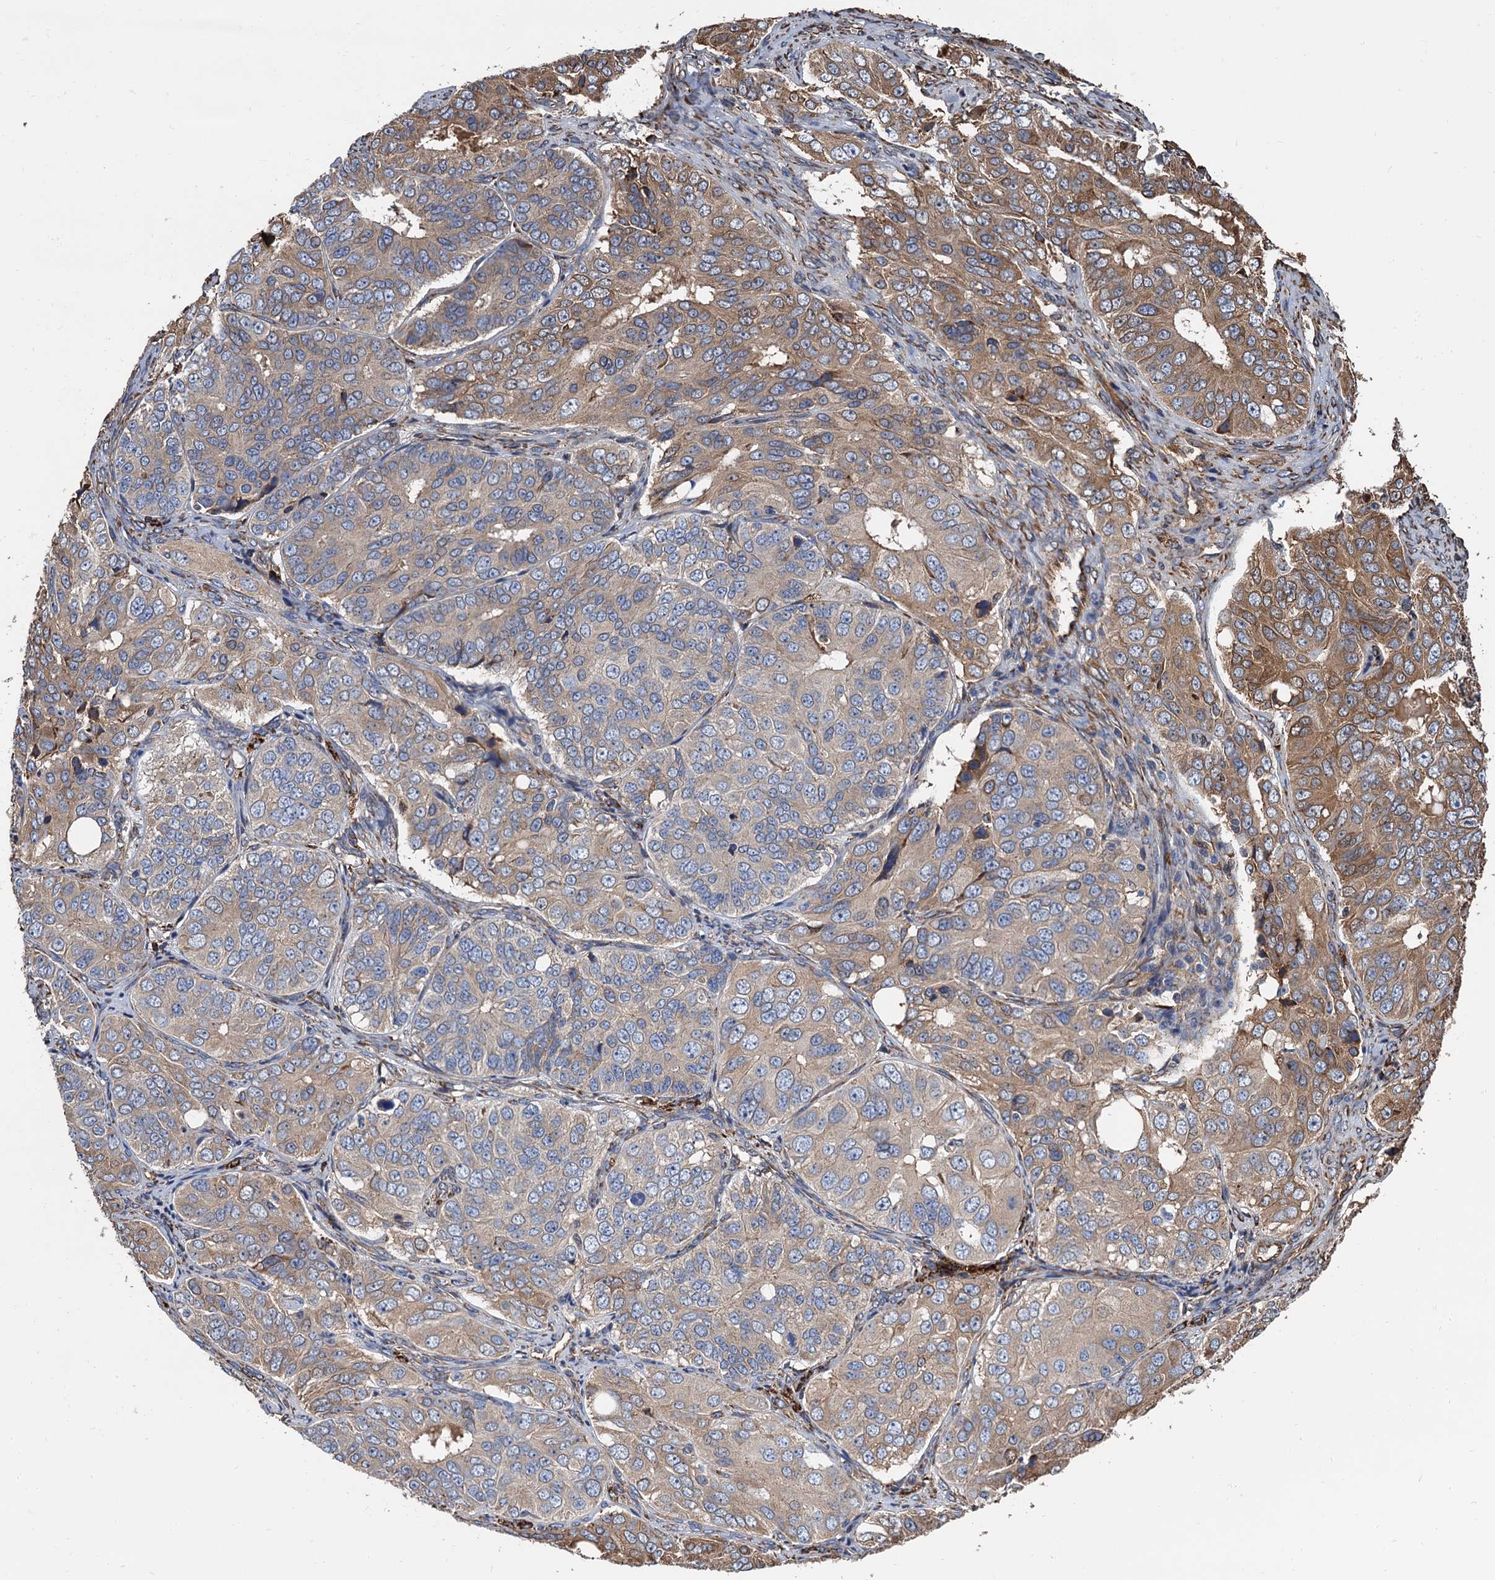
{"staining": {"intensity": "moderate", "quantity": "<25%", "location": "cytoplasmic/membranous"}, "tissue": "ovarian cancer", "cell_type": "Tumor cells", "image_type": "cancer", "snomed": [{"axis": "morphology", "description": "Carcinoma, endometroid"}, {"axis": "topography", "description": "Ovary"}], "caption": "A low amount of moderate cytoplasmic/membranous staining is identified in approximately <25% of tumor cells in endometroid carcinoma (ovarian) tissue. Using DAB (3,3'-diaminobenzidine) (brown) and hematoxylin (blue) stains, captured at high magnification using brightfield microscopy.", "gene": "CNNM1", "patient": {"sex": "female", "age": 51}}